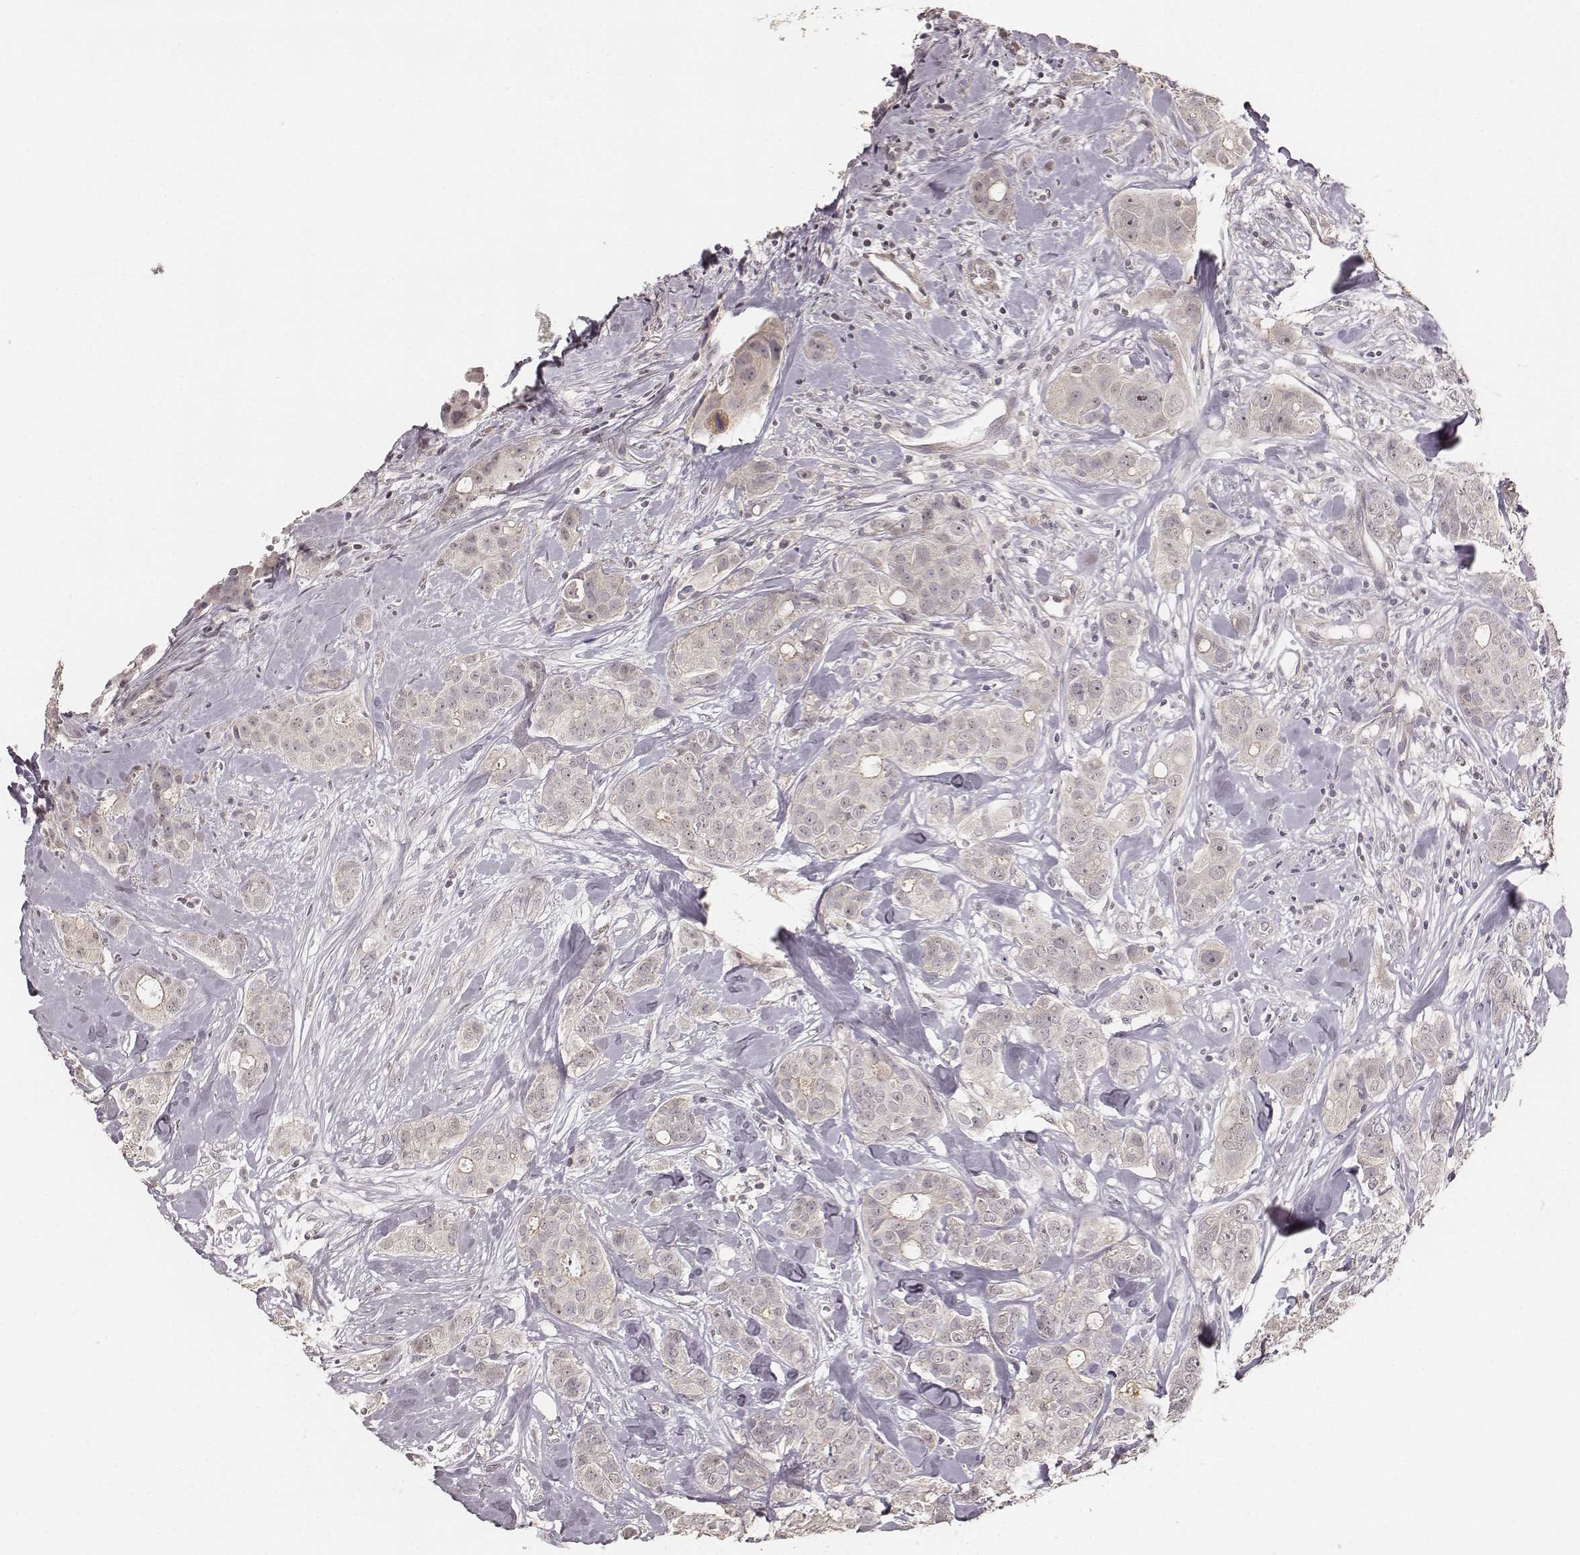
{"staining": {"intensity": "negative", "quantity": "none", "location": "none"}, "tissue": "breast cancer", "cell_type": "Tumor cells", "image_type": "cancer", "snomed": [{"axis": "morphology", "description": "Duct carcinoma"}, {"axis": "topography", "description": "Breast"}], "caption": "This is an immunohistochemistry (IHC) image of invasive ductal carcinoma (breast). There is no staining in tumor cells.", "gene": "LY6K", "patient": {"sex": "female", "age": 43}}